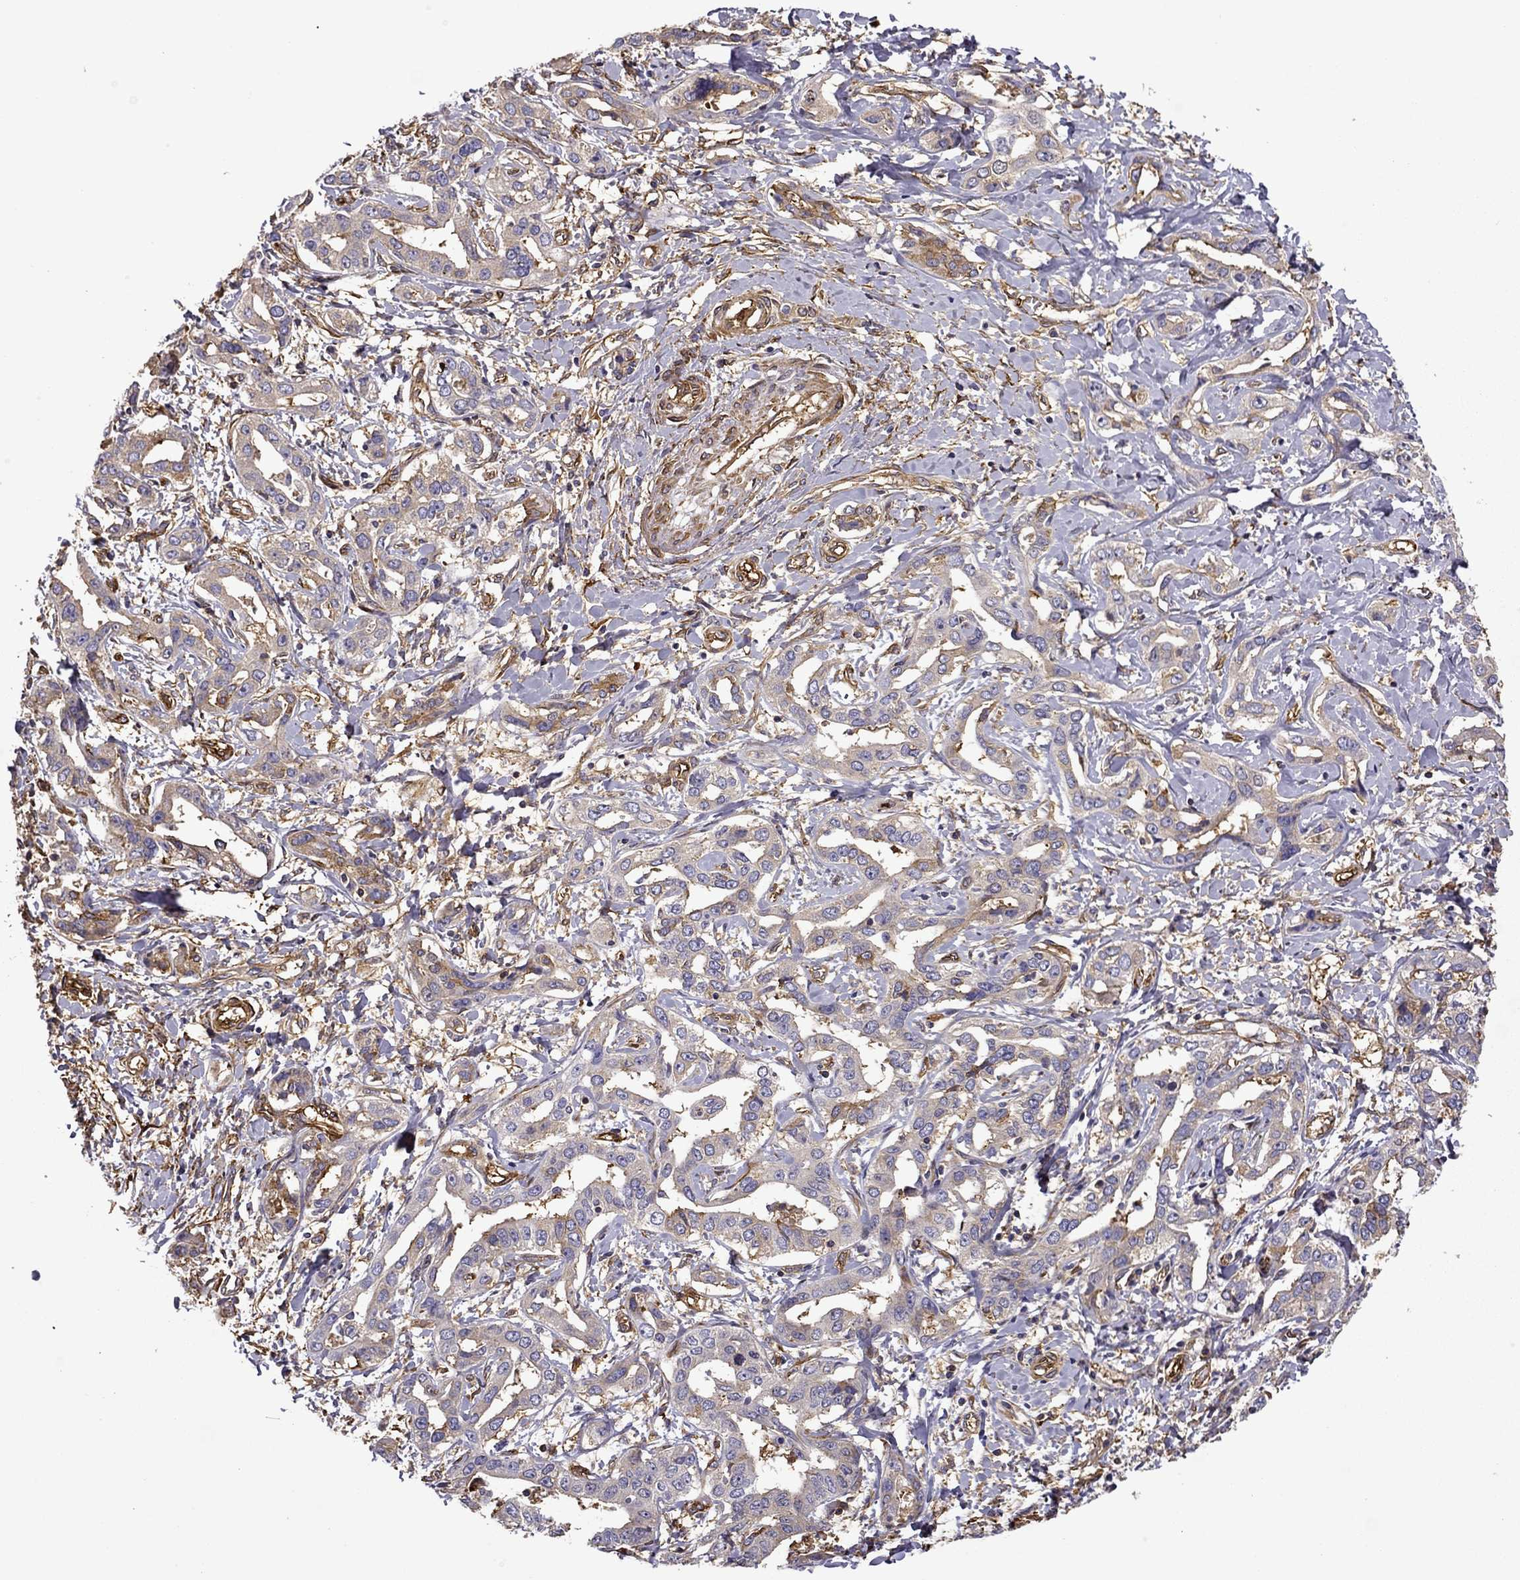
{"staining": {"intensity": "moderate", "quantity": "<25%", "location": "cytoplasmic/membranous"}, "tissue": "liver cancer", "cell_type": "Tumor cells", "image_type": "cancer", "snomed": [{"axis": "morphology", "description": "Cholangiocarcinoma"}, {"axis": "topography", "description": "Liver"}], "caption": "Immunohistochemical staining of human cholangiocarcinoma (liver) exhibits low levels of moderate cytoplasmic/membranous protein positivity in approximately <25% of tumor cells.", "gene": "MAP4", "patient": {"sex": "male", "age": 59}}